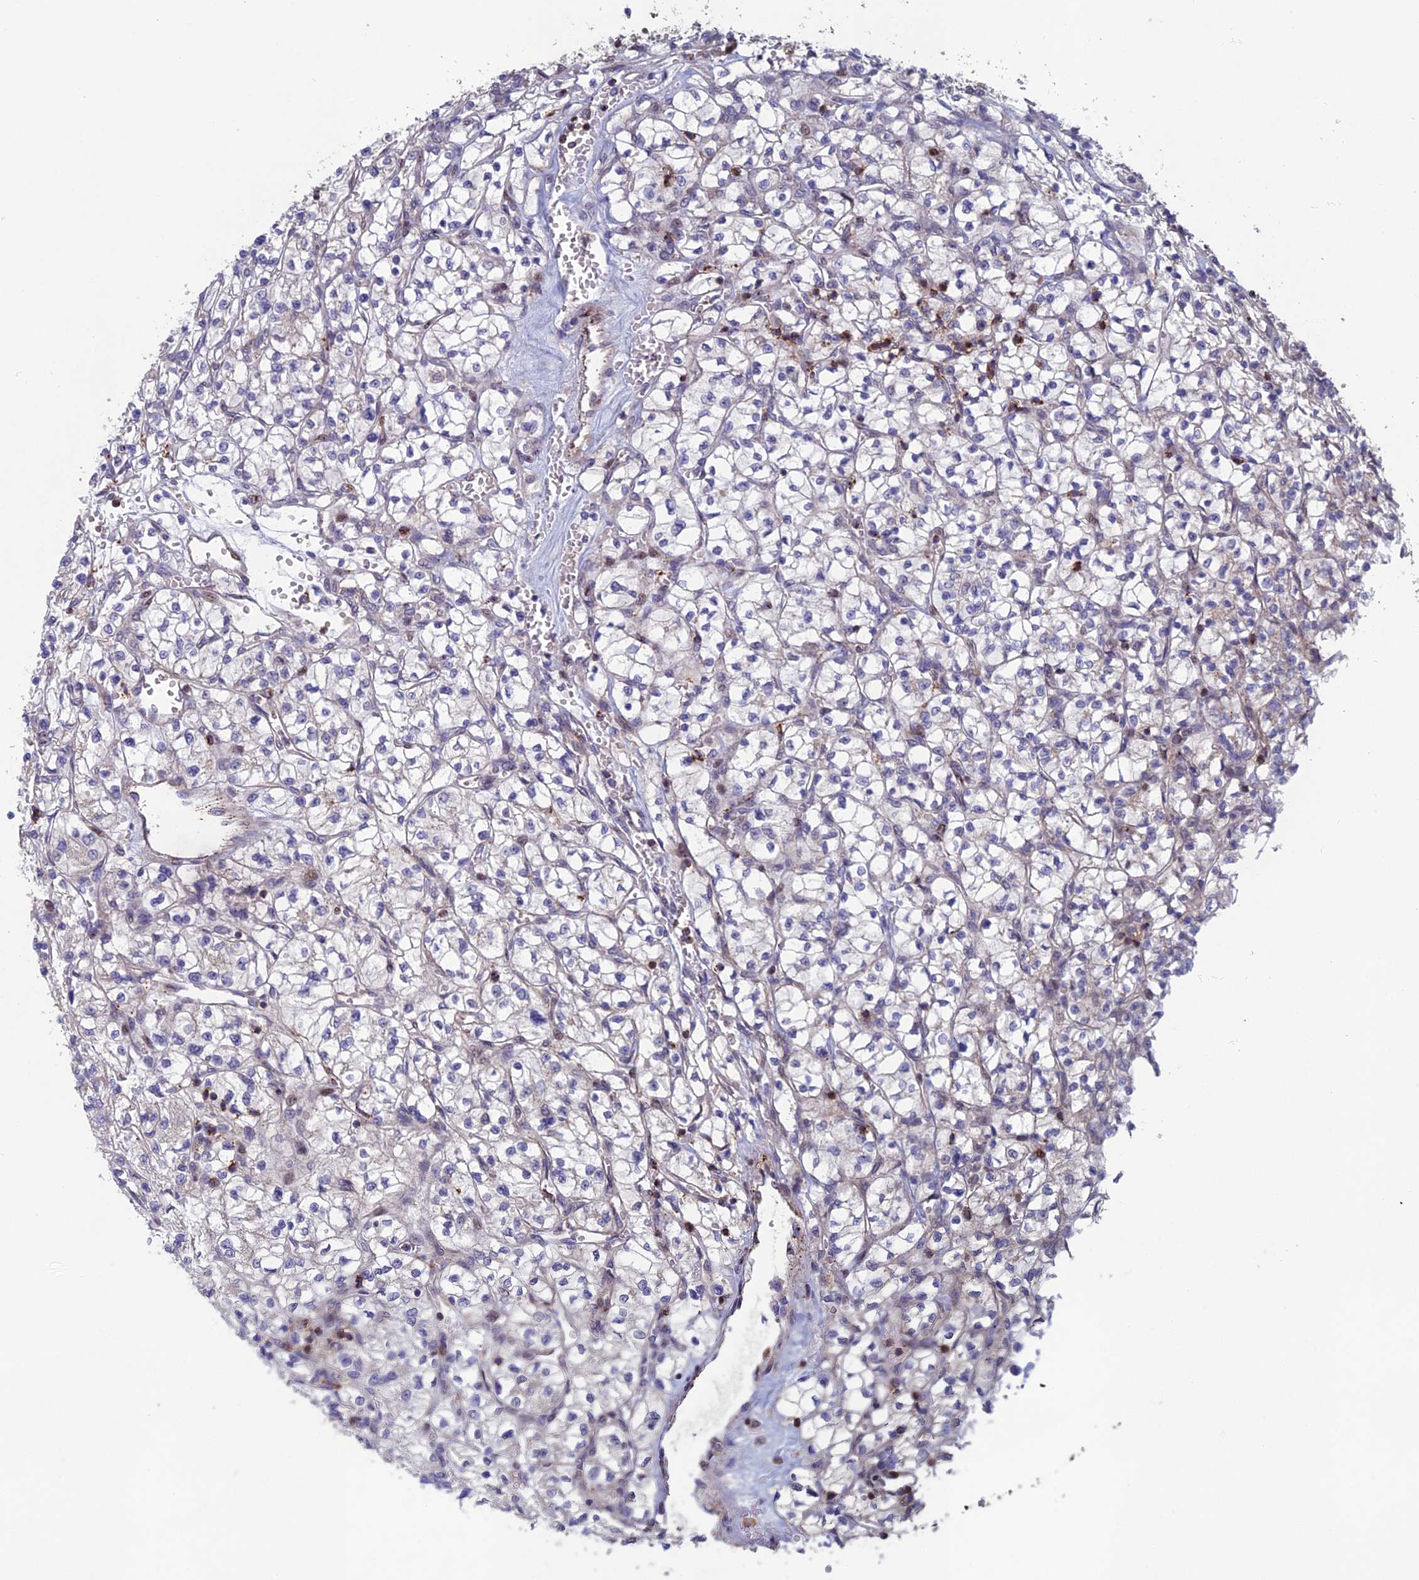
{"staining": {"intensity": "negative", "quantity": "none", "location": "none"}, "tissue": "renal cancer", "cell_type": "Tumor cells", "image_type": "cancer", "snomed": [{"axis": "morphology", "description": "Adenocarcinoma, NOS"}, {"axis": "topography", "description": "Kidney"}], "caption": "Immunohistochemistry micrograph of neoplastic tissue: human adenocarcinoma (renal) stained with DAB (3,3'-diaminobenzidine) demonstrates no significant protein expression in tumor cells.", "gene": "C15orf62", "patient": {"sex": "female", "age": 64}}